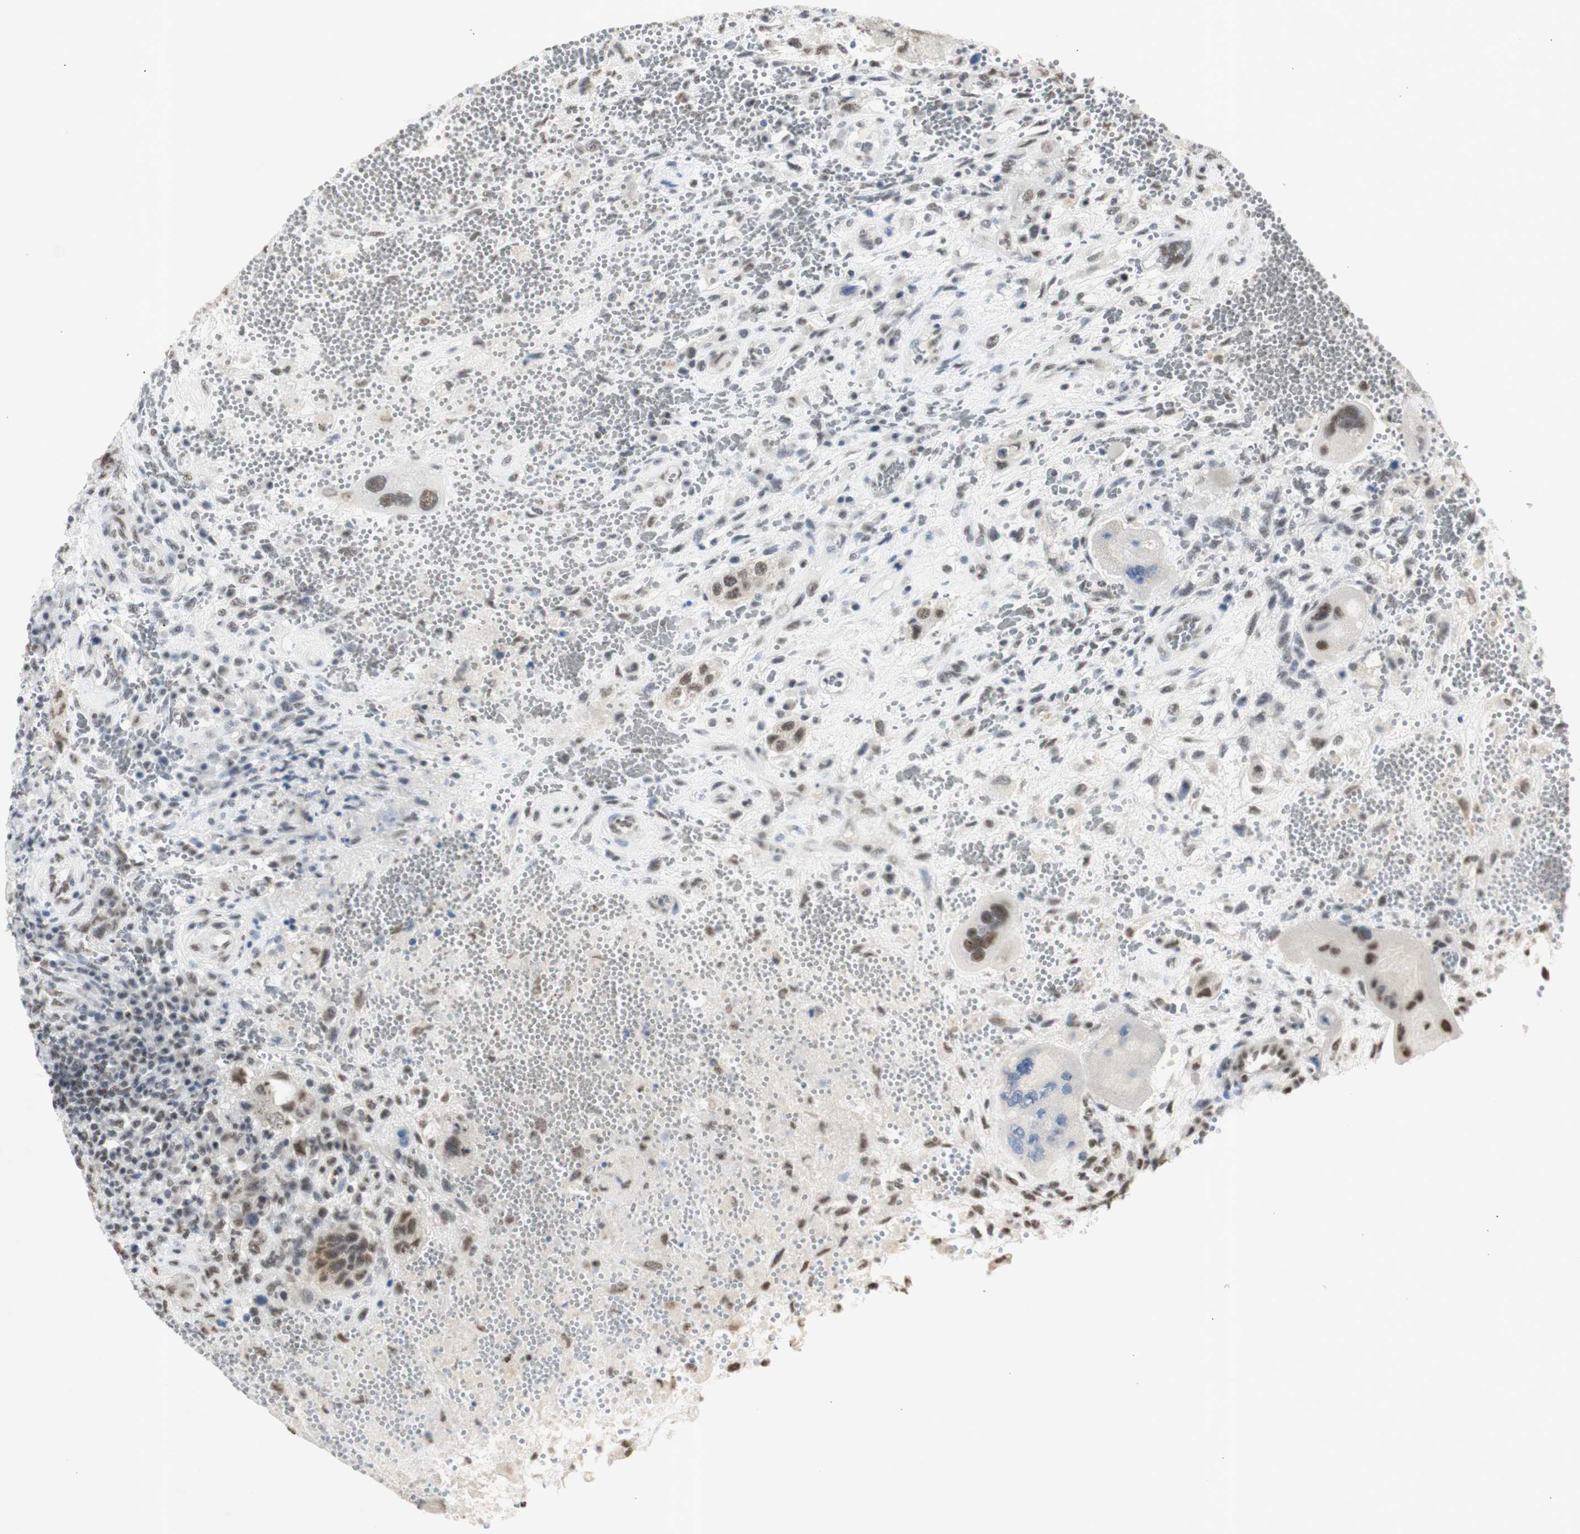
{"staining": {"intensity": "moderate", "quantity": ">75%", "location": "nuclear"}, "tissue": "testis cancer", "cell_type": "Tumor cells", "image_type": "cancer", "snomed": [{"axis": "morphology", "description": "Carcinoma, Embryonal, NOS"}, {"axis": "topography", "description": "Testis"}], "caption": "Testis cancer (embryonal carcinoma) stained for a protein (brown) displays moderate nuclear positive staining in about >75% of tumor cells.", "gene": "SNRPB", "patient": {"sex": "male", "age": 26}}